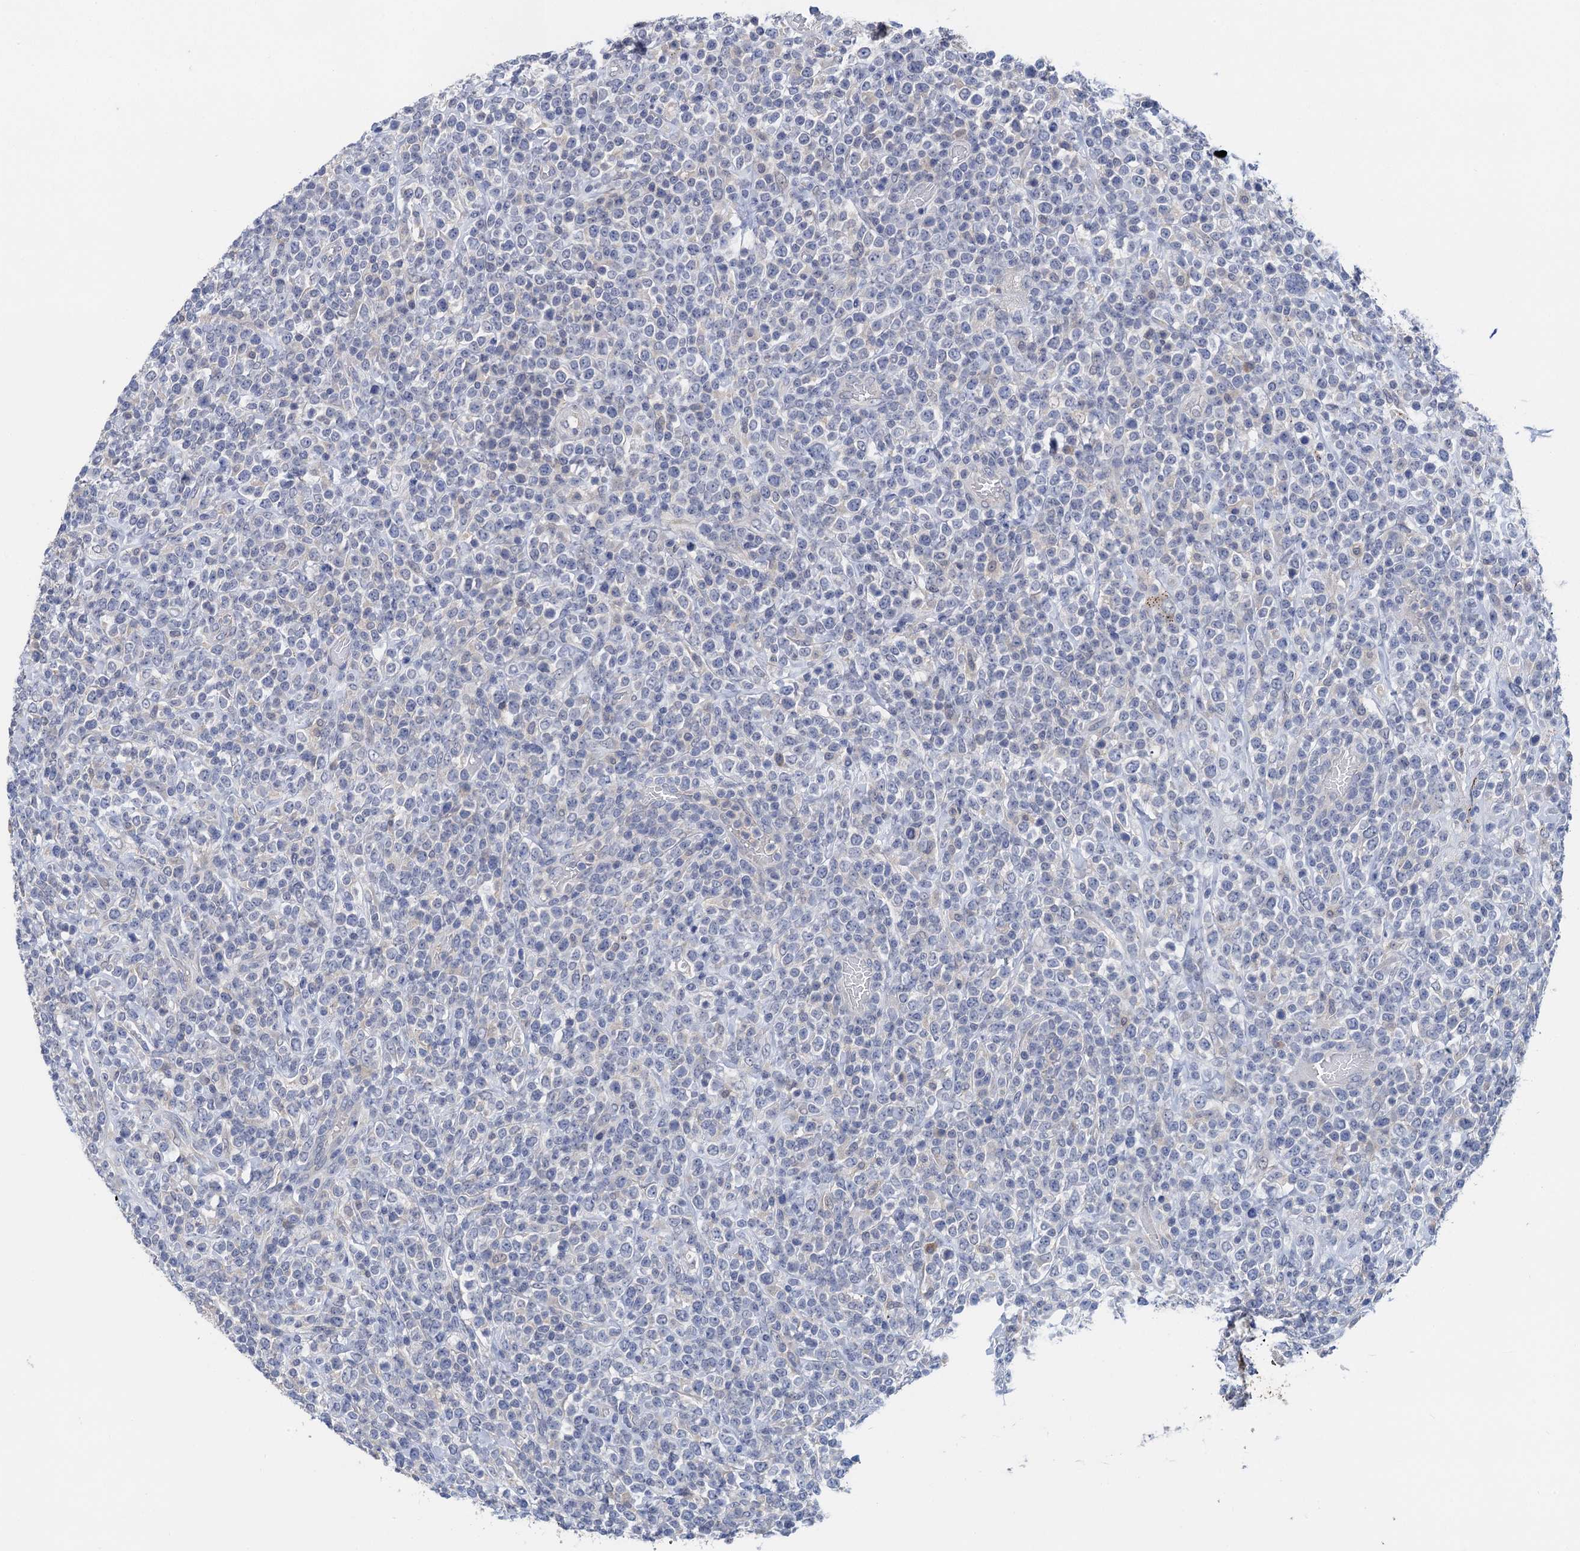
{"staining": {"intensity": "negative", "quantity": "none", "location": "none"}, "tissue": "lymphoma", "cell_type": "Tumor cells", "image_type": "cancer", "snomed": [{"axis": "morphology", "description": "Malignant lymphoma, non-Hodgkin's type, High grade"}, {"axis": "topography", "description": "Colon"}], "caption": "Tumor cells show no significant staining in lymphoma.", "gene": "TMEM39B", "patient": {"sex": "female", "age": 53}}